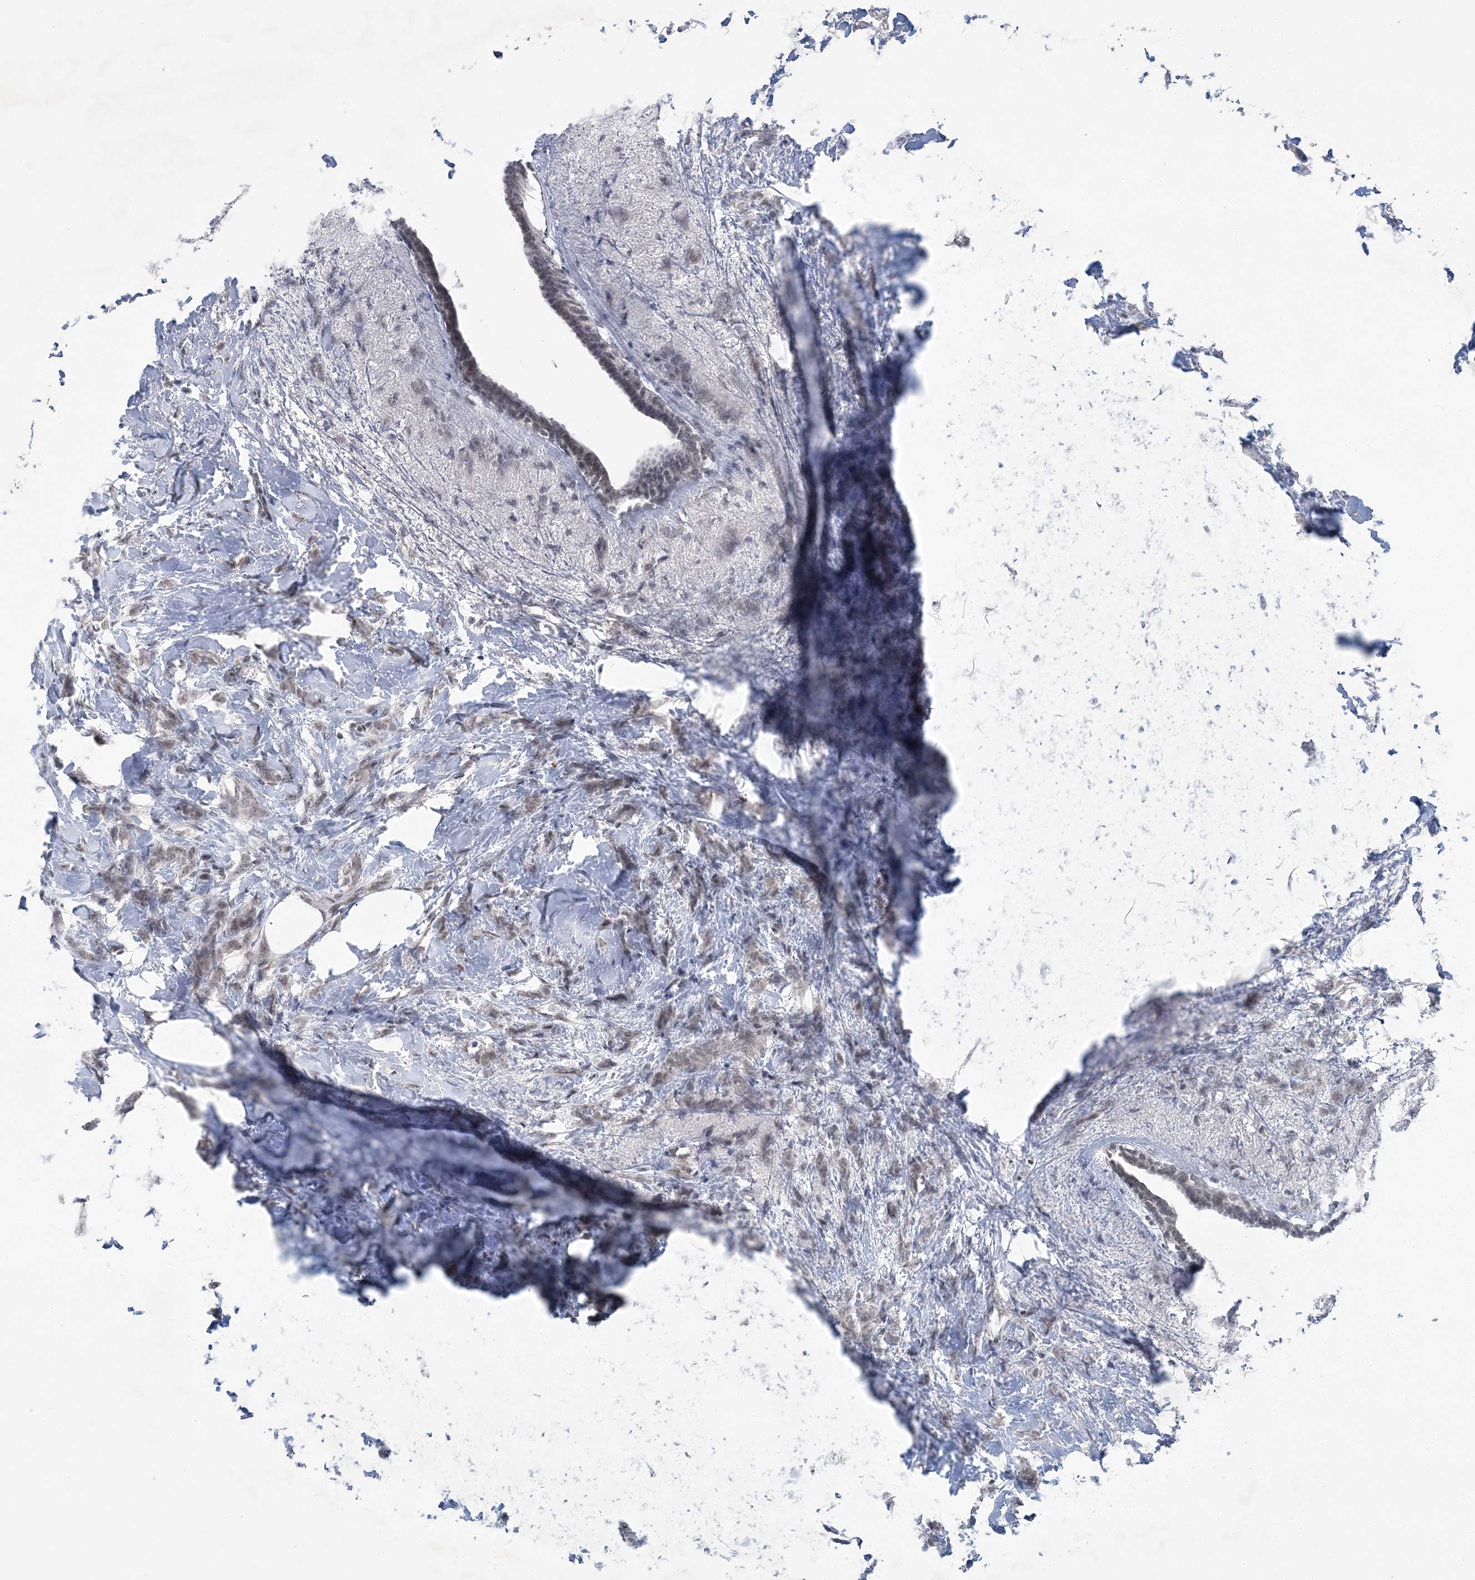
{"staining": {"intensity": "weak", "quantity": ">75%", "location": "nuclear"}, "tissue": "breast cancer", "cell_type": "Tumor cells", "image_type": "cancer", "snomed": [{"axis": "morphology", "description": "Lobular carcinoma, in situ"}, {"axis": "morphology", "description": "Lobular carcinoma"}, {"axis": "topography", "description": "Breast"}], "caption": "Immunohistochemistry of human breast cancer exhibits low levels of weak nuclear positivity in approximately >75% of tumor cells.", "gene": "KMT2D", "patient": {"sex": "female", "age": 41}}